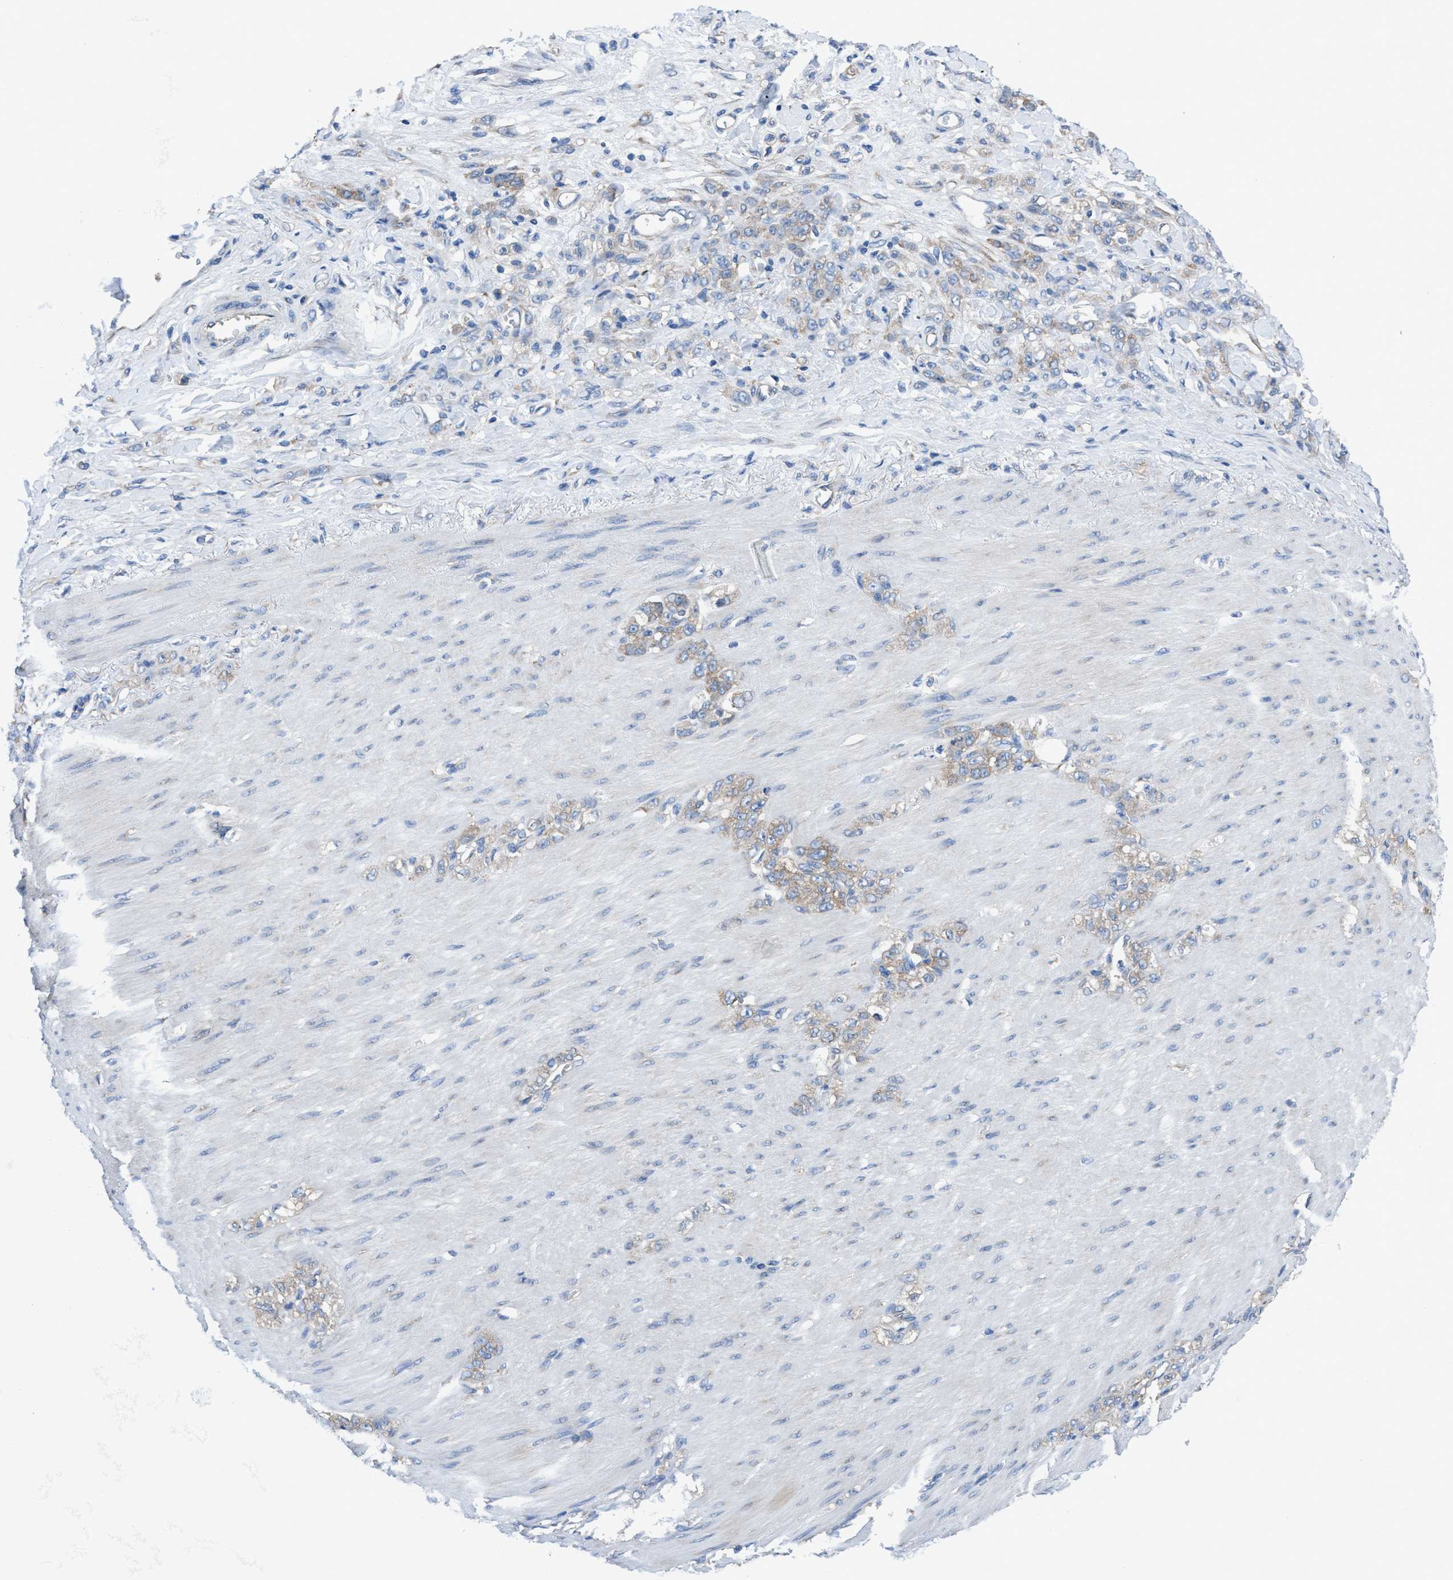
{"staining": {"intensity": "weak", "quantity": ">75%", "location": "cytoplasmic/membranous"}, "tissue": "stomach cancer", "cell_type": "Tumor cells", "image_type": "cancer", "snomed": [{"axis": "morphology", "description": "Normal tissue, NOS"}, {"axis": "morphology", "description": "Adenocarcinoma, NOS"}, {"axis": "topography", "description": "Stomach"}], "caption": "This histopathology image reveals IHC staining of human stomach cancer, with low weak cytoplasmic/membranous positivity in about >75% of tumor cells.", "gene": "NMT1", "patient": {"sex": "male", "age": 82}}